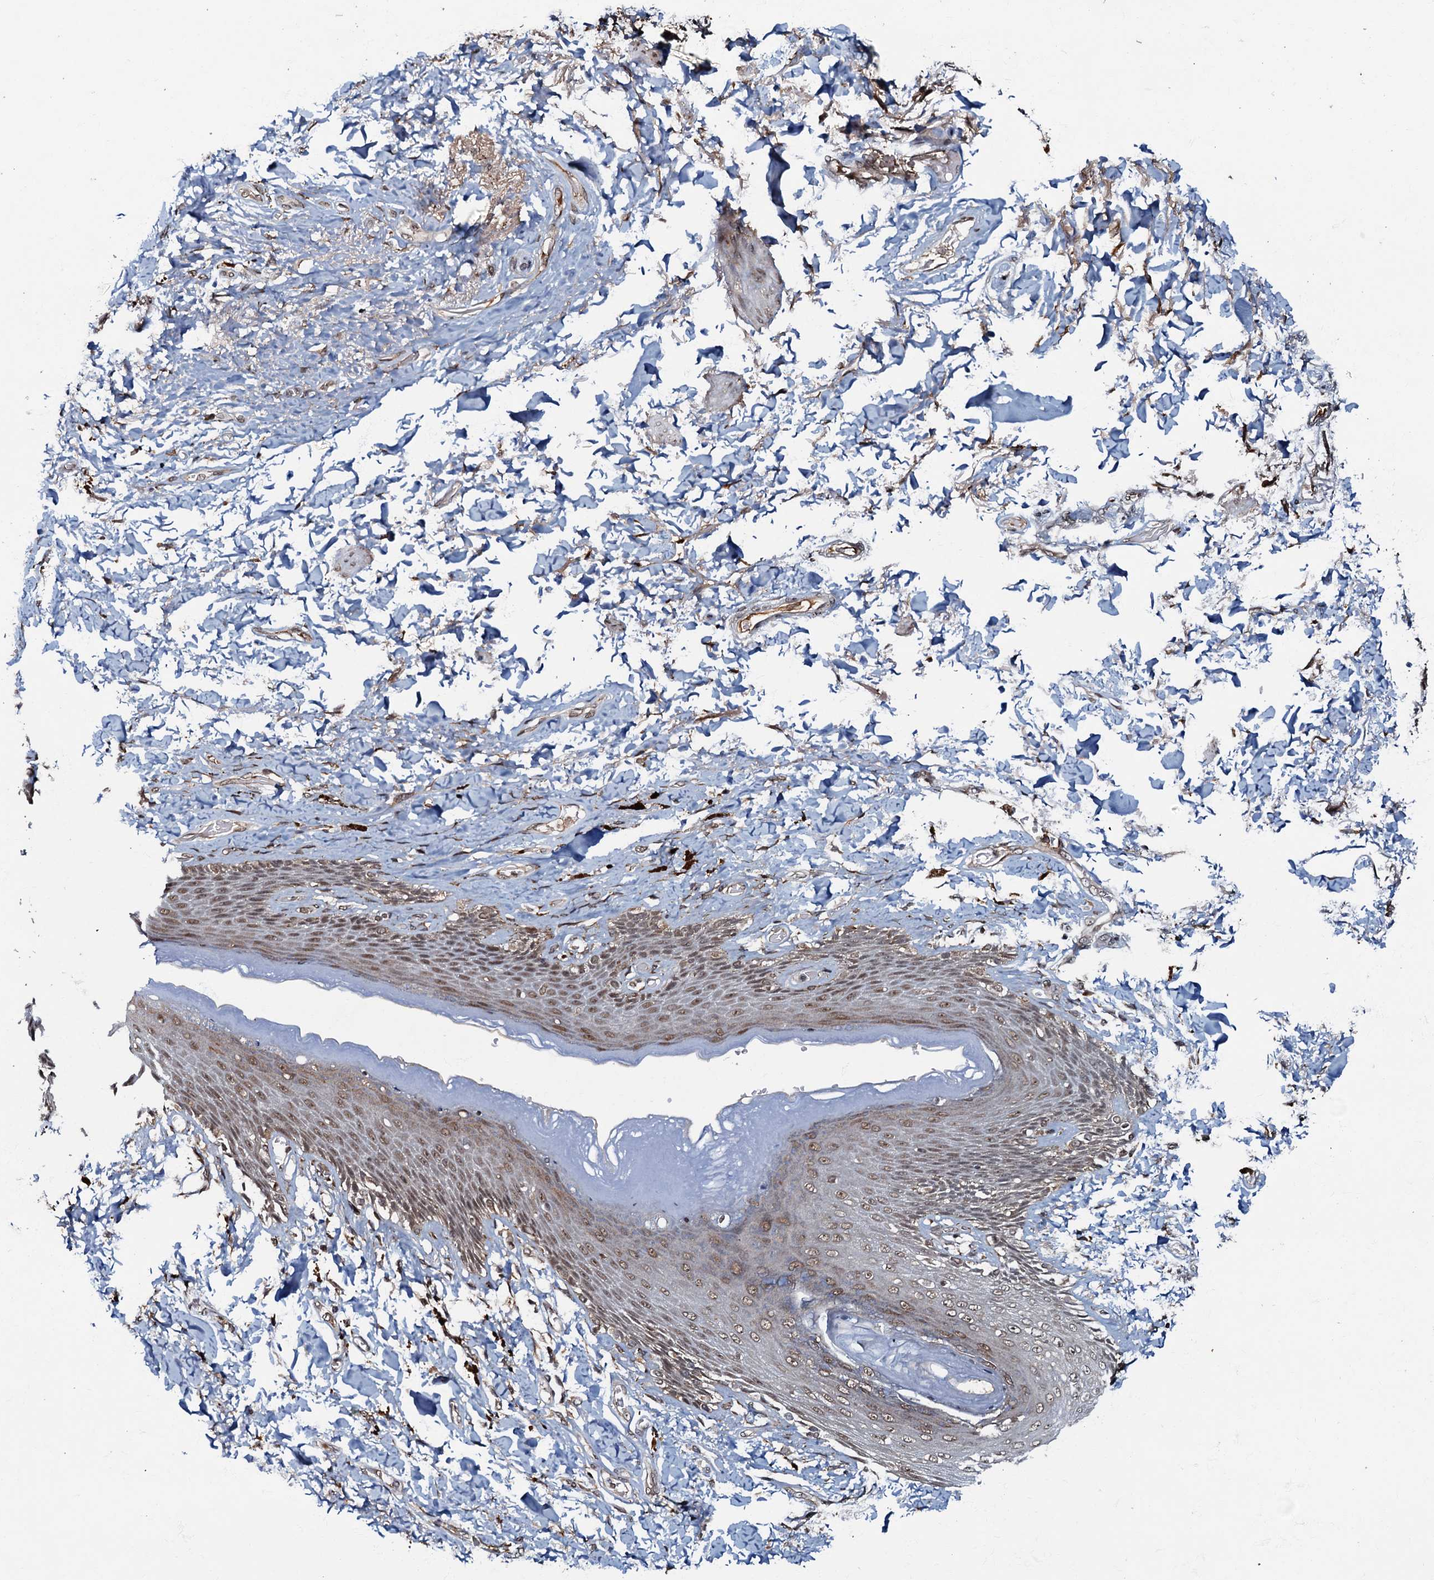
{"staining": {"intensity": "moderate", "quantity": ">75%", "location": "cytoplasmic/membranous,nuclear"}, "tissue": "skin", "cell_type": "Epidermal cells", "image_type": "normal", "snomed": [{"axis": "morphology", "description": "Normal tissue, NOS"}, {"axis": "topography", "description": "Anal"}], "caption": "This photomicrograph displays normal skin stained with immunohistochemistry (IHC) to label a protein in brown. The cytoplasmic/membranous,nuclear of epidermal cells show moderate positivity for the protein. Nuclei are counter-stained blue.", "gene": "C18orf32", "patient": {"sex": "female", "age": 78}}